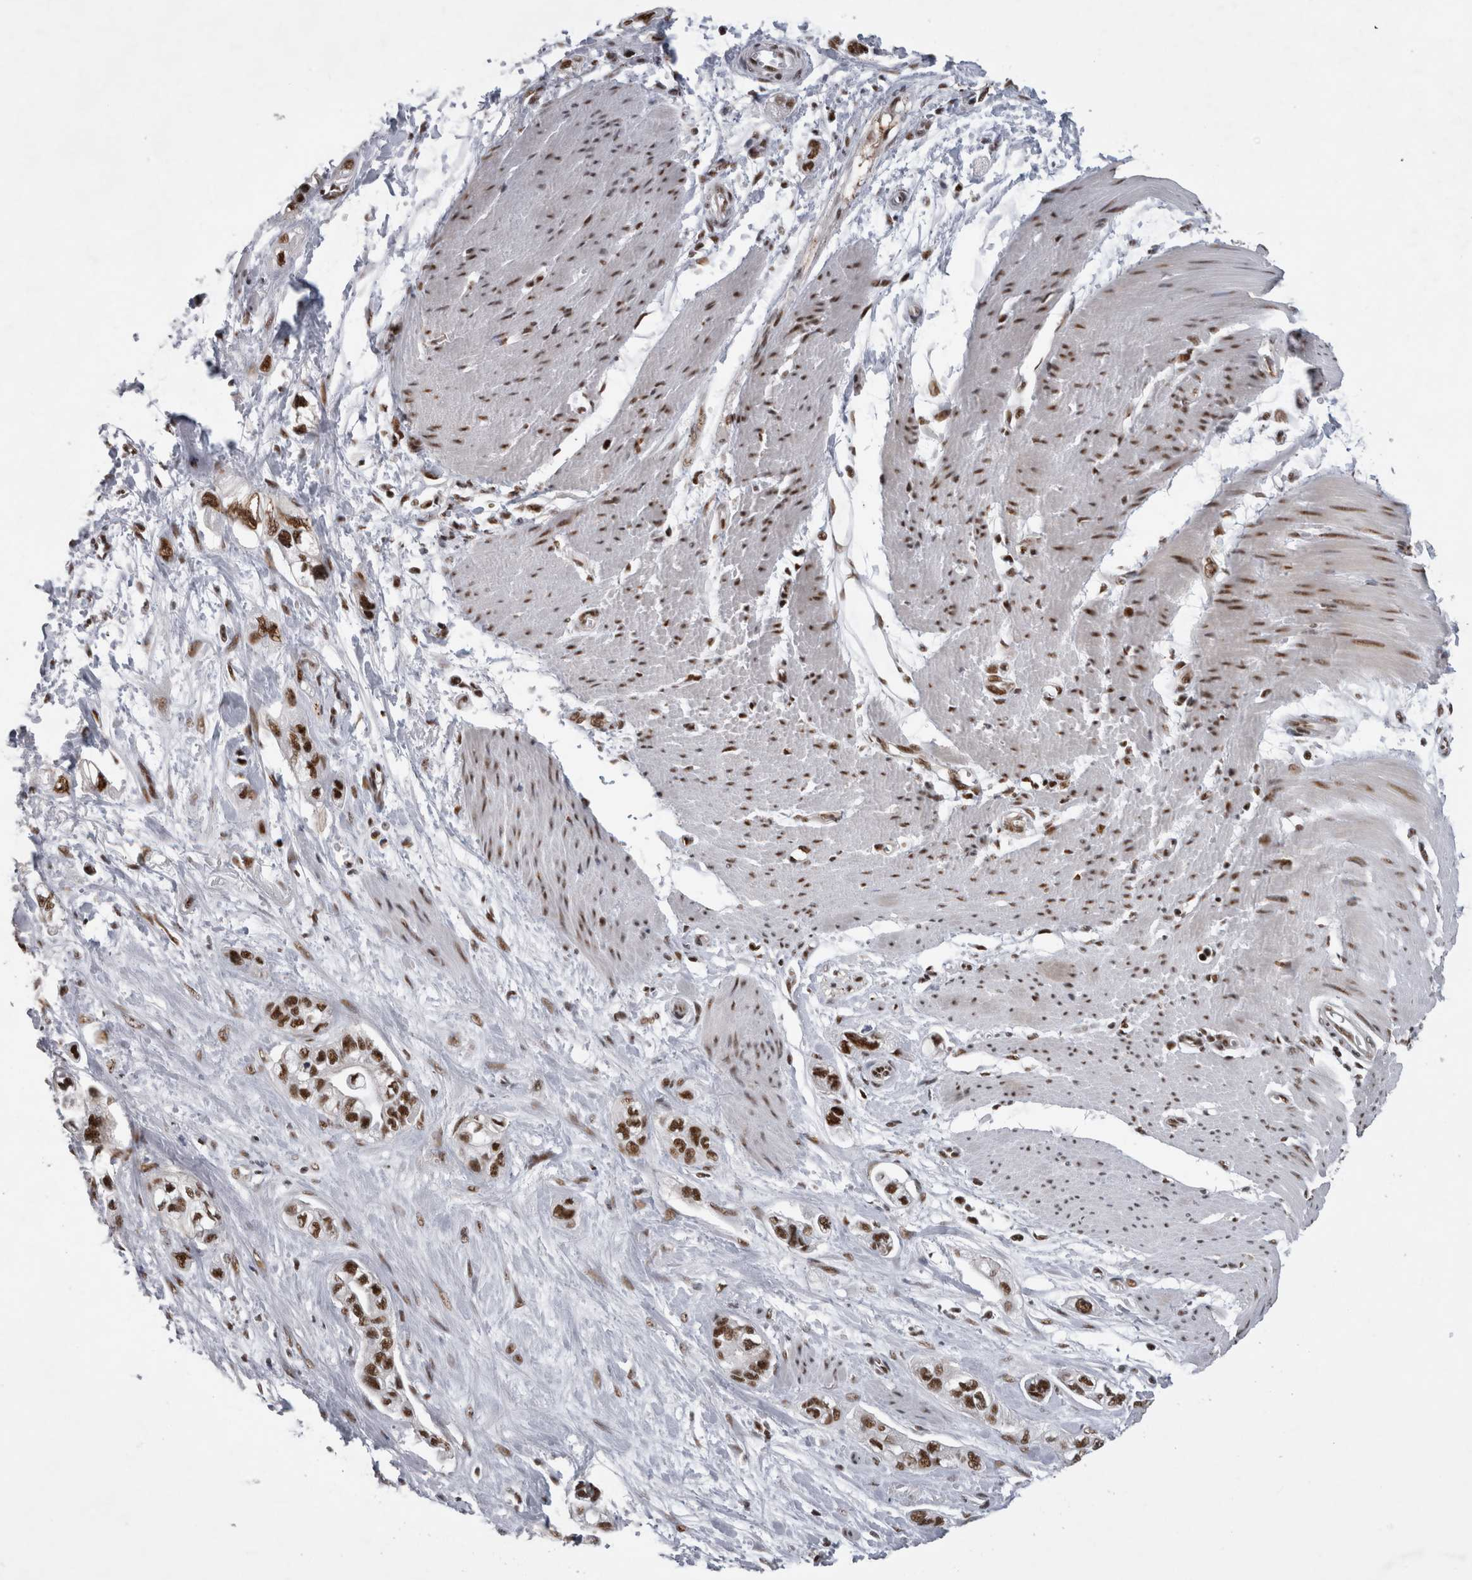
{"staining": {"intensity": "strong", "quantity": ">75%", "location": "nuclear"}, "tissue": "pancreatic cancer", "cell_type": "Tumor cells", "image_type": "cancer", "snomed": [{"axis": "morphology", "description": "Adenocarcinoma, NOS"}, {"axis": "topography", "description": "Pancreas"}], "caption": "Immunohistochemical staining of human pancreatic cancer (adenocarcinoma) displays strong nuclear protein staining in approximately >75% of tumor cells.", "gene": "CDK11A", "patient": {"sex": "male", "age": 74}}